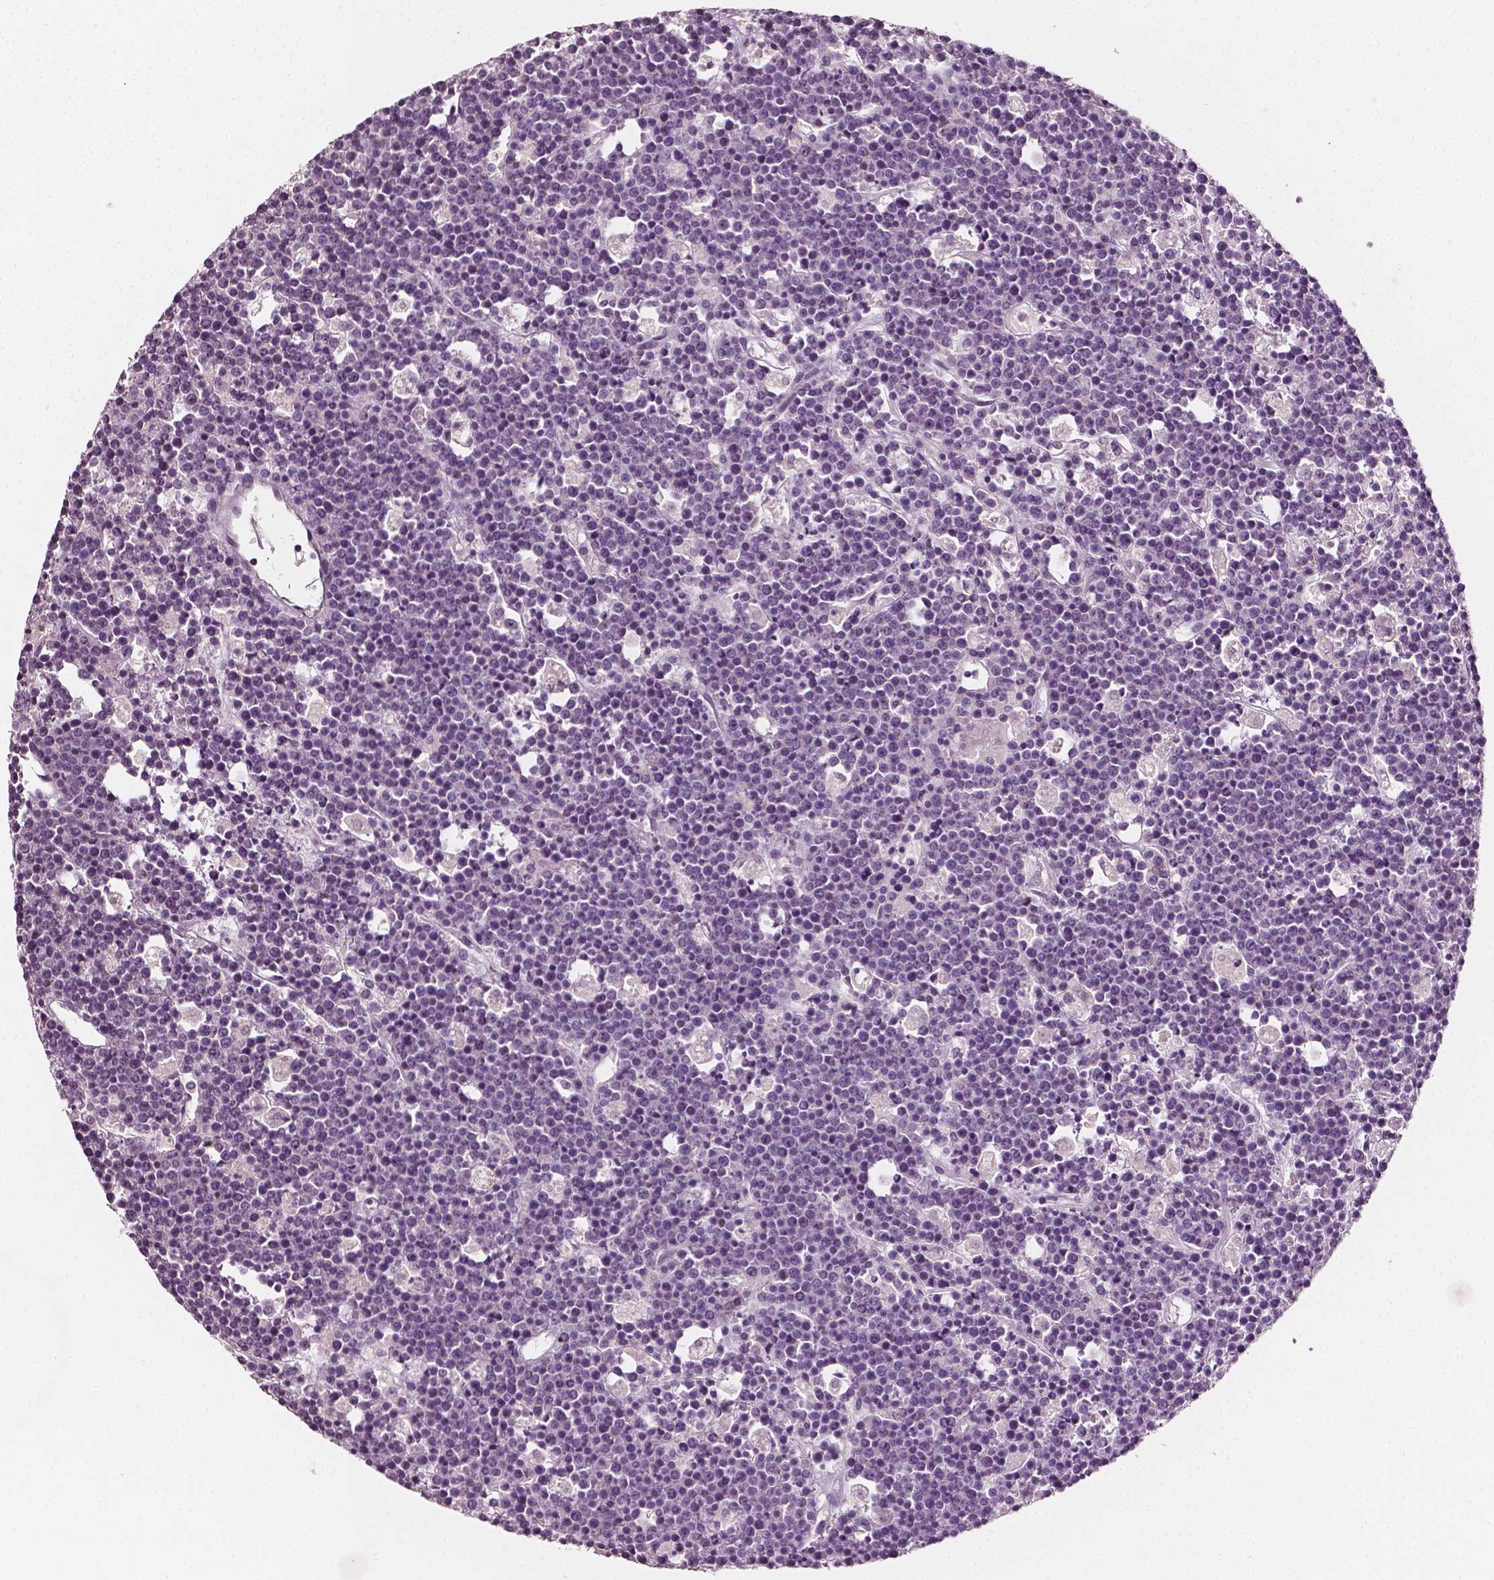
{"staining": {"intensity": "negative", "quantity": "none", "location": "none"}, "tissue": "lymphoma", "cell_type": "Tumor cells", "image_type": "cancer", "snomed": [{"axis": "morphology", "description": "Malignant lymphoma, non-Hodgkin's type, High grade"}, {"axis": "topography", "description": "Ovary"}], "caption": "Micrograph shows no significant protein expression in tumor cells of malignant lymphoma, non-Hodgkin's type (high-grade).", "gene": "PLA2R1", "patient": {"sex": "female", "age": 56}}